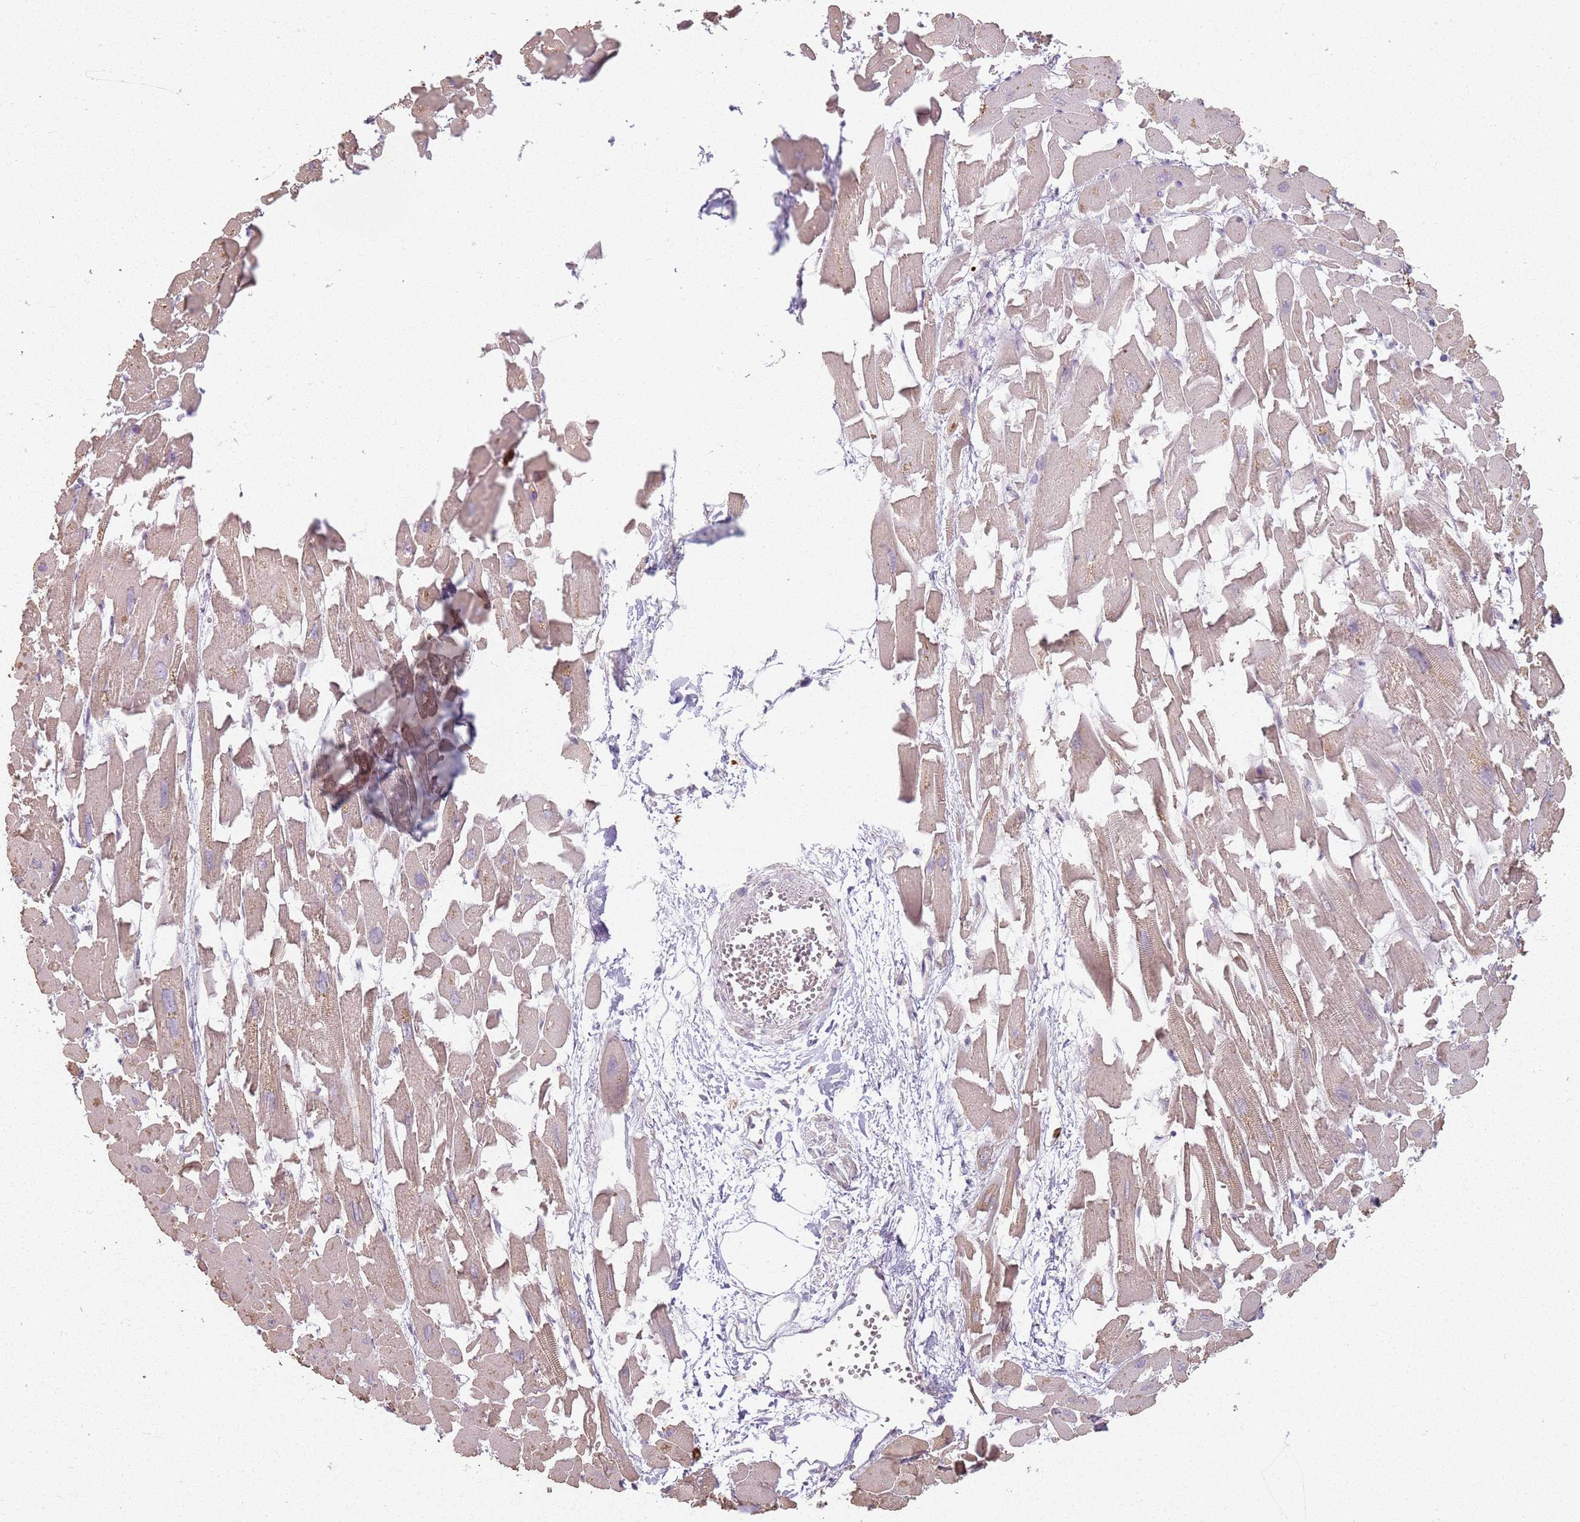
{"staining": {"intensity": "moderate", "quantity": "<25%", "location": "cytoplasmic/membranous"}, "tissue": "heart muscle", "cell_type": "Cardiomyocytes", "image_type": "normal", "snomed": [{"axis": "morphology", "description": "Normal tissue, NOS"}, {"axis": "topography", "description": "Heart"}], "caption": "Immunohistochemistry (IHC) image of normal human heart muscle stained for a protein (brown), which exhibits low levels of moderate cytoplasmic/membranous positivity in about <25% of cardiomyocytes.", "gene": "CCDC168", "patient": {"sex": "female", "age": 64}}